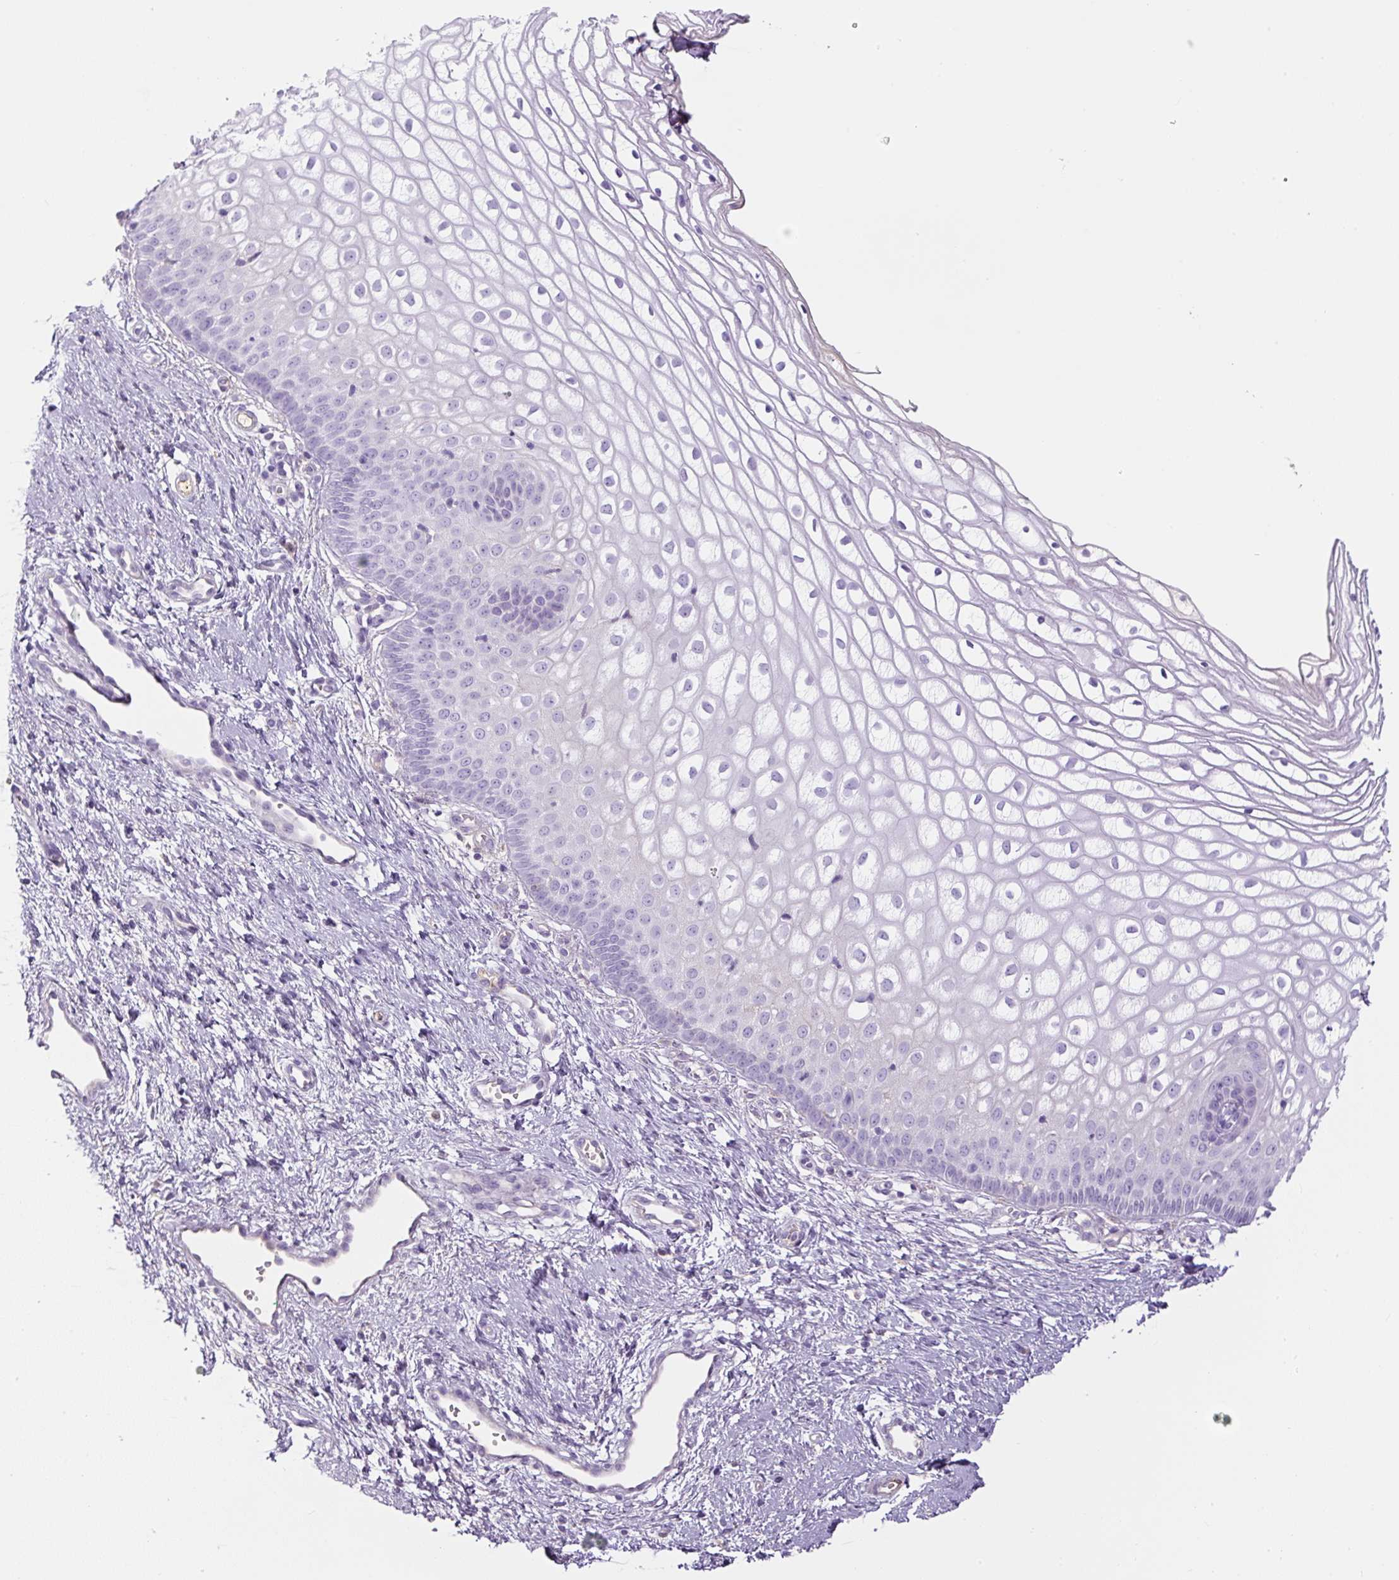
{"staining": {"intensity": "negative", "quantity": "none", "location": "none"}, "tissue": "cervix", "cell_type": "Glandular cells", "image_type": "normal", "snomed": [{"axis": "morphology", "description": "Normal tissue, NOS"}, {"axis": "topography", "description": "Cervix"}], "caption": "Protein analysis of benign cervix exhibits no significant staining in glandular cells.", "gene": "APOA1", "patient": {"sex": "female", "age": 36}}